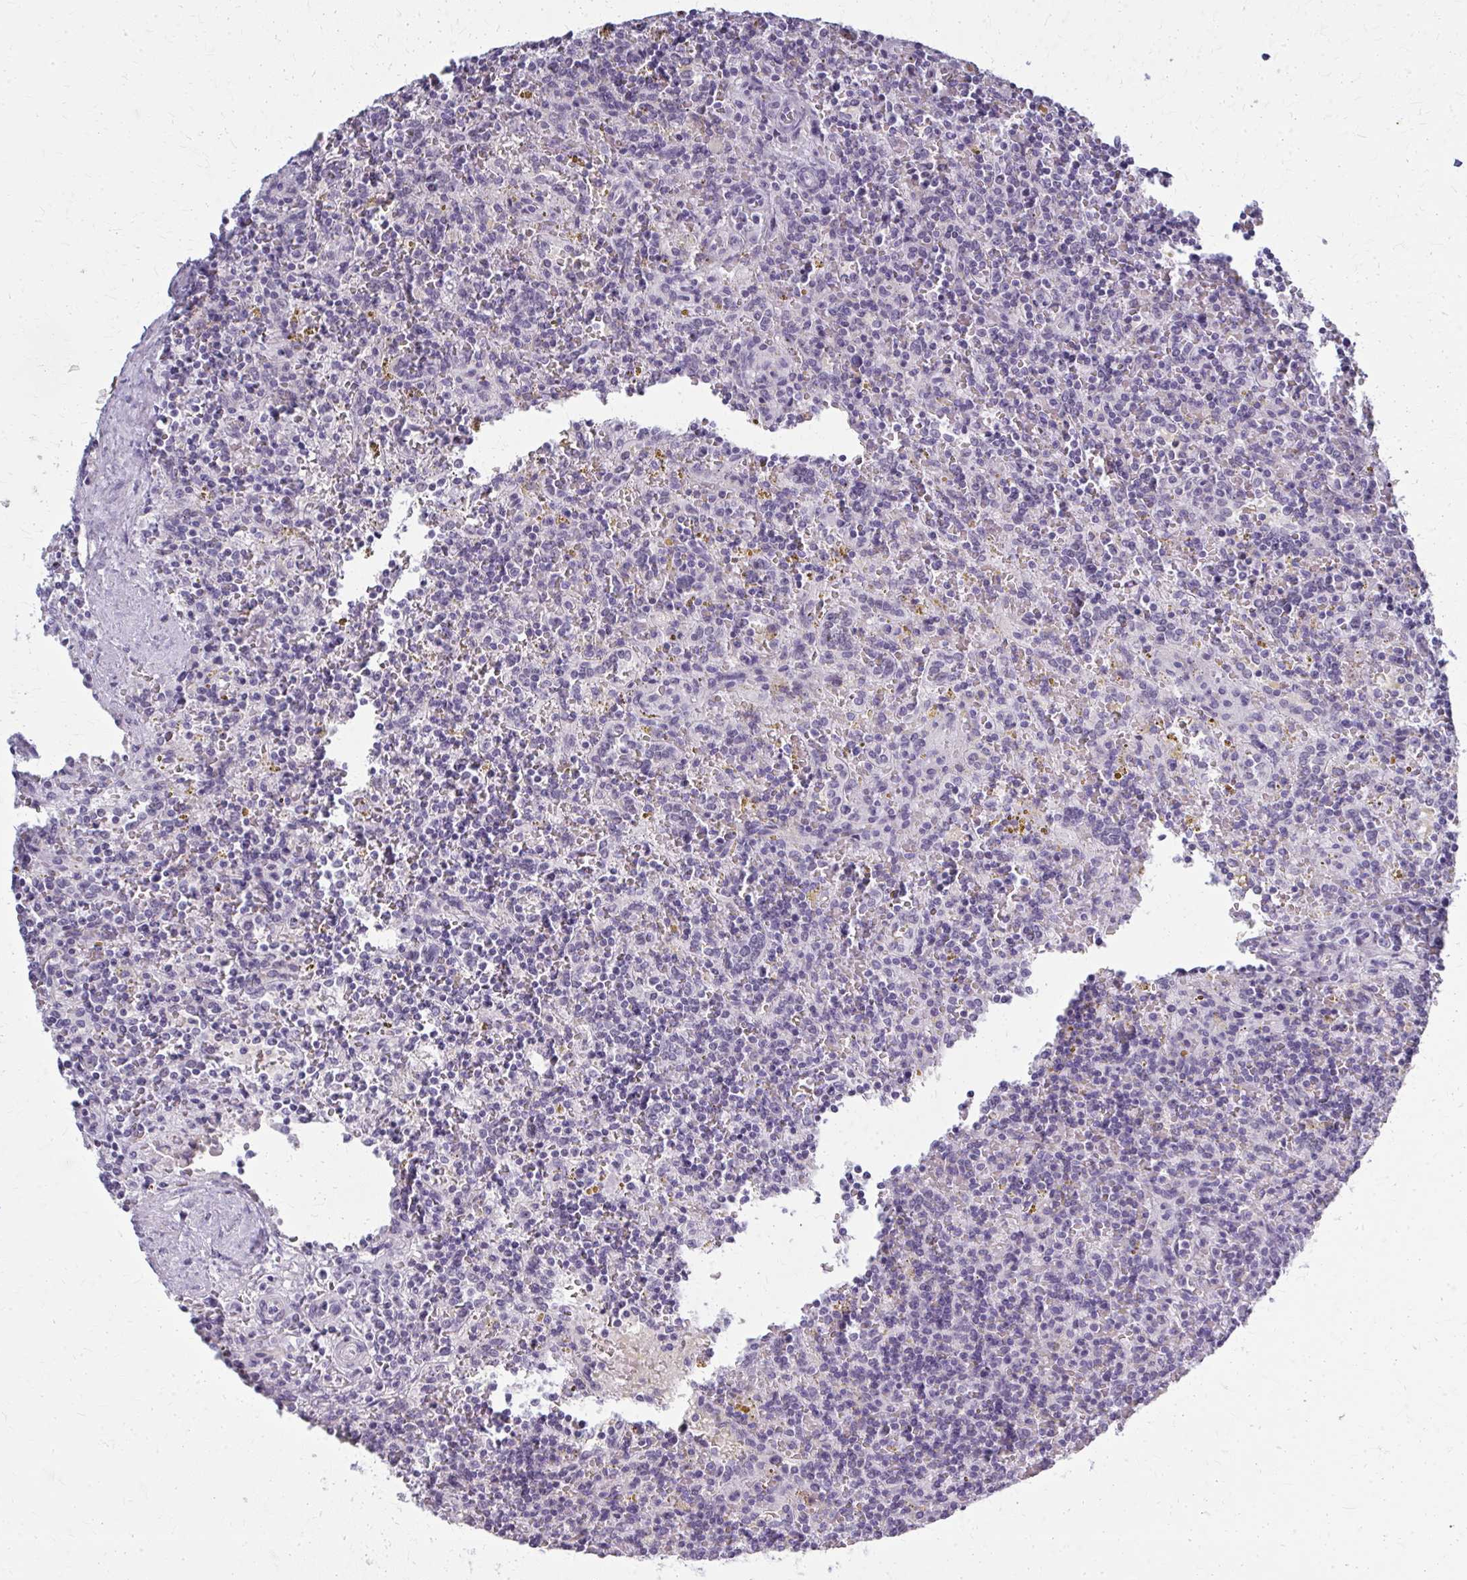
{"staining": {"intensity": "negative", "quantity": "none", "location": "none"}, "tissue": "lymphoma", "cell_type": "Tumor cells", "image_type": "cancer", "snomed": [{"axis": "morphology", "description": "Malignant lymphoma, non-Hodgkin's type, Low grade"}, {"axis": "topography", "description": "Spleen"}], "caption": "DAB (3,3'-diaminobenzidine) immunohistochemical staining of human malignant lymphoma, non-Hodgkin's type (low-grade) demonstrates no significant expression in tumor cells.", "gene": "CASQ2", "patient": {"sex": "male", "age": 67}}